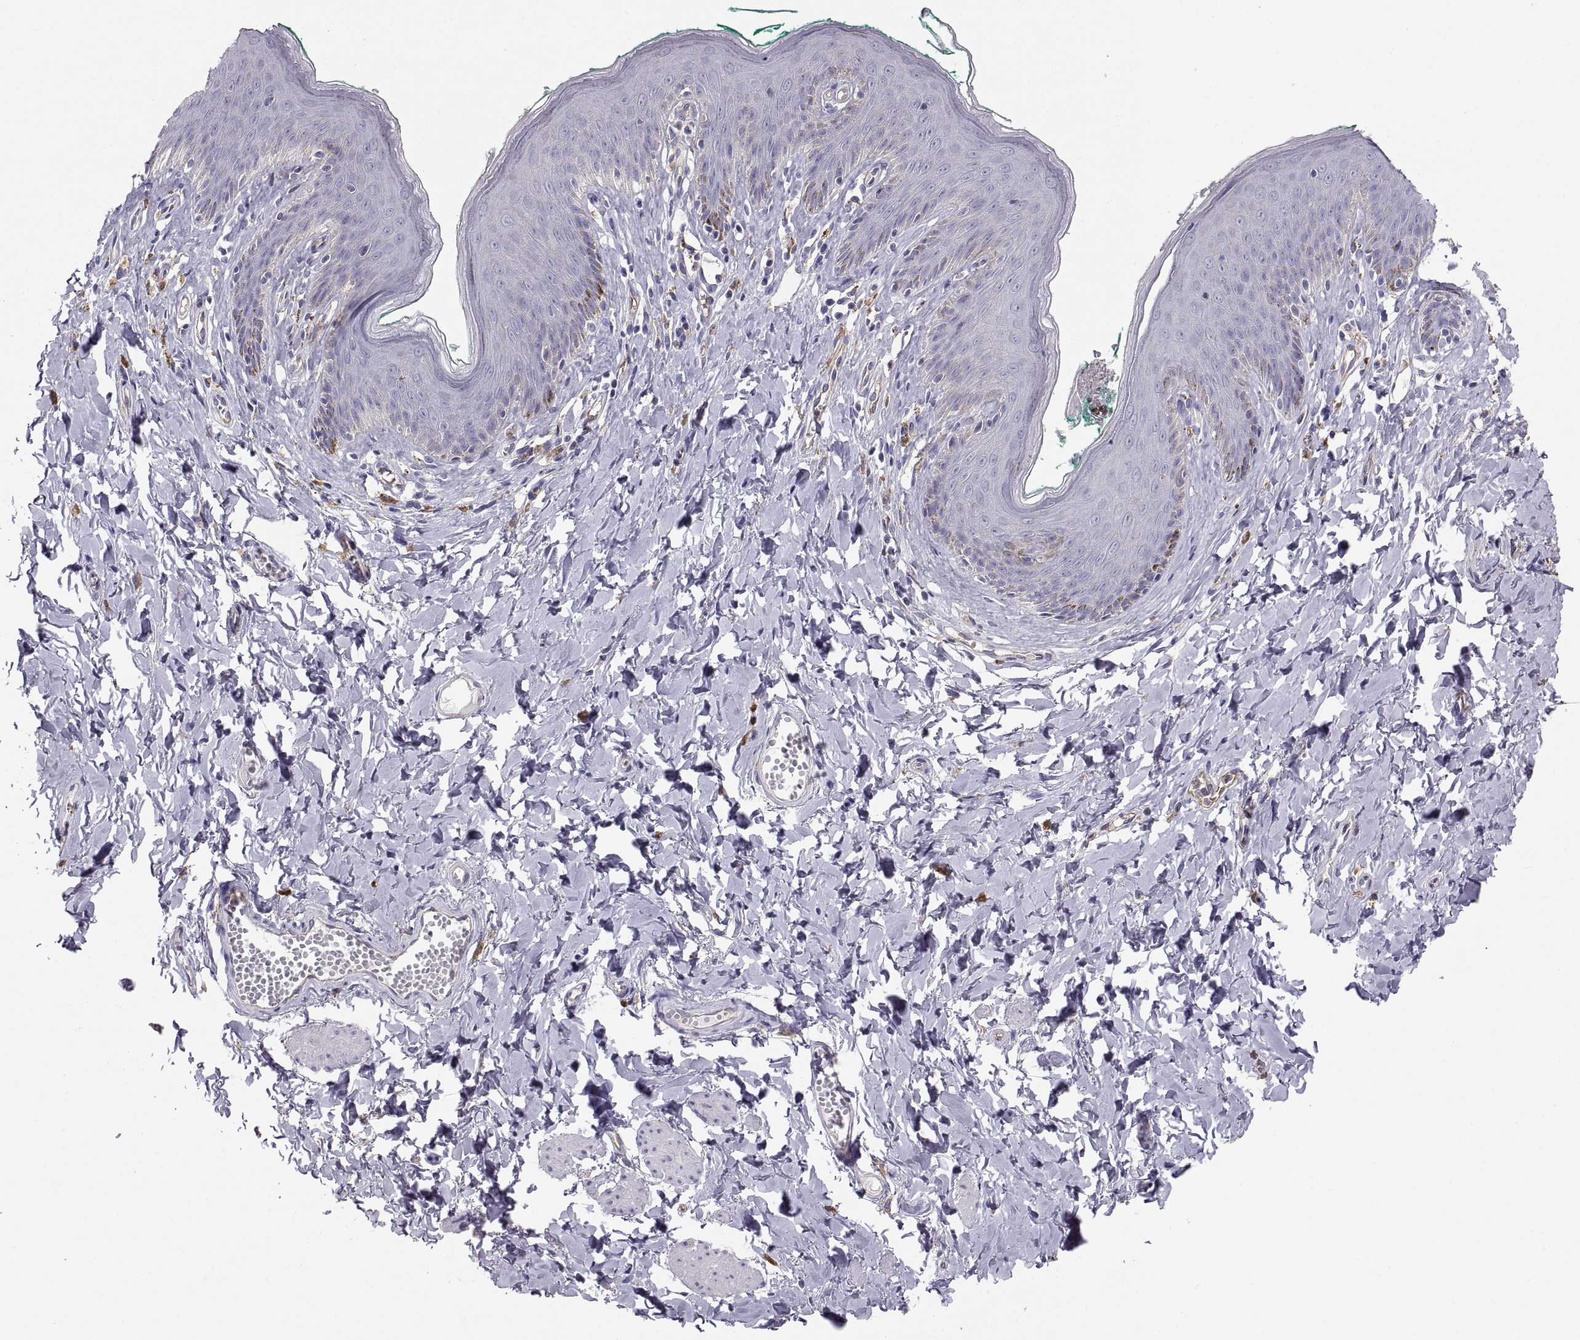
{"staining": {"intensity": "negative", "quantity": "none", "location": "none"}, "tissue": "skin", "cell_type": "Epidermal cells", "image_type": "normal", "snomed": [{"axis": "morphology", "description": "Normal tissue, NOS"}, {"axis": "topography", "description": "Vulva"}], "caption": "DAB immunohistochemical staining of normal human skin reveals no significant staining in epidermal cells. (Stains: DAB immunohistochemistry with hematoxylin counter stain, Microscopy: brightfield microscopy at high magnification).", "gene": "RALB", "patient": {"sex": "female", "age": 66}}